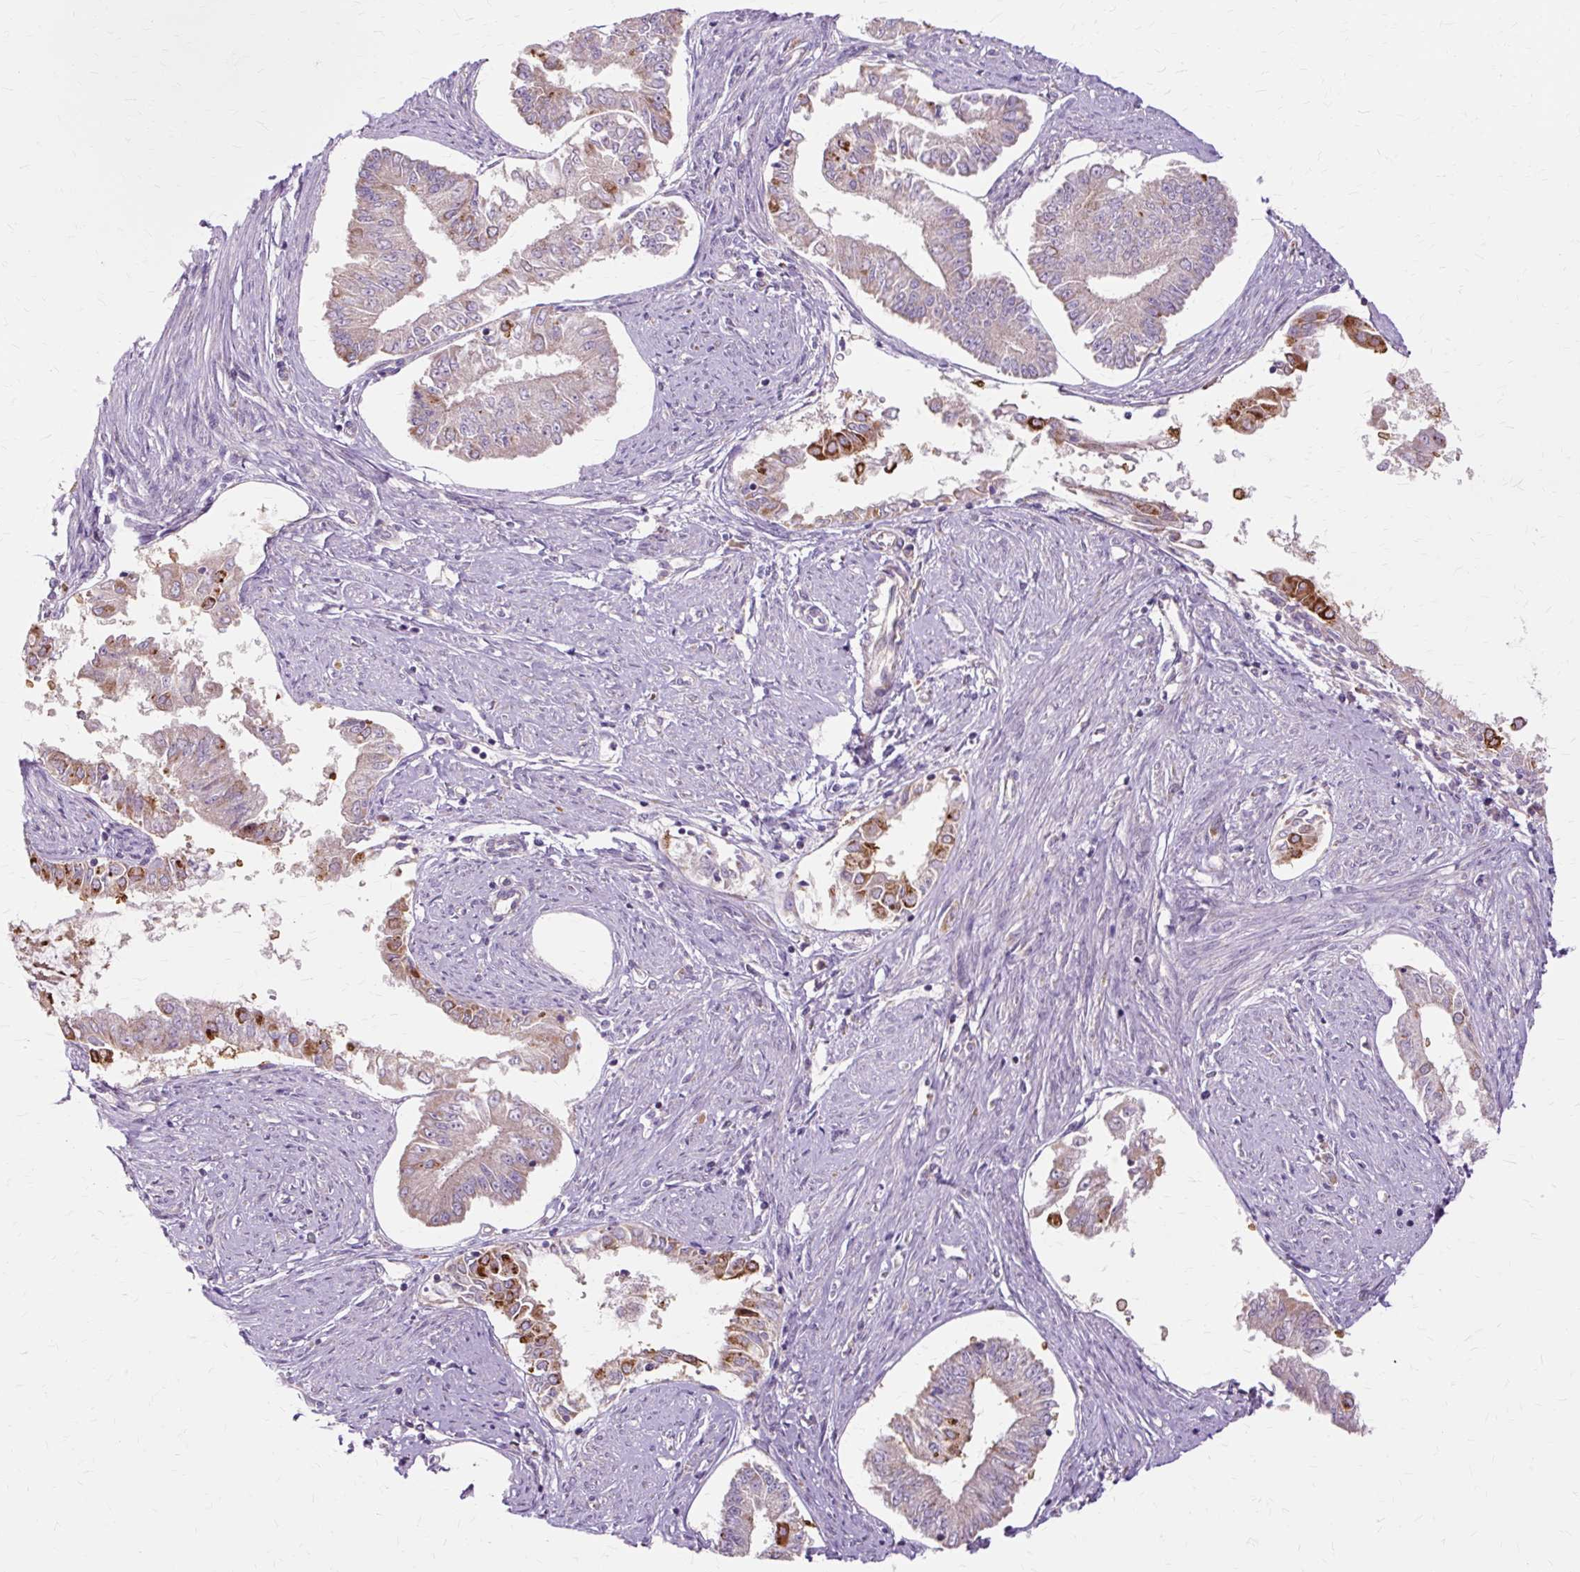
{"staining": {"intensity": "moderate", "quantity": "<25%", "location": "cytoplasmic/membranous"}, "tissue": "endometrial cancer", "cell_type": "Tumor cells", "image_type": "cancer", "snomed": [{"axis": "morphology", "description": "Adenocarcinoma, NOS"}, {"axis": "topography", "description": "Endometrium"}], "caption": "Immunohistochemistry (IHC) (DAB) staining of endometrial adenocarcinoma demonstrates moderate cytoplasmic/membranous protein staining in approximately <25% of tumor cells.", "gene": "PDZD2", "patient": {"sex": "female", "age": 76}}